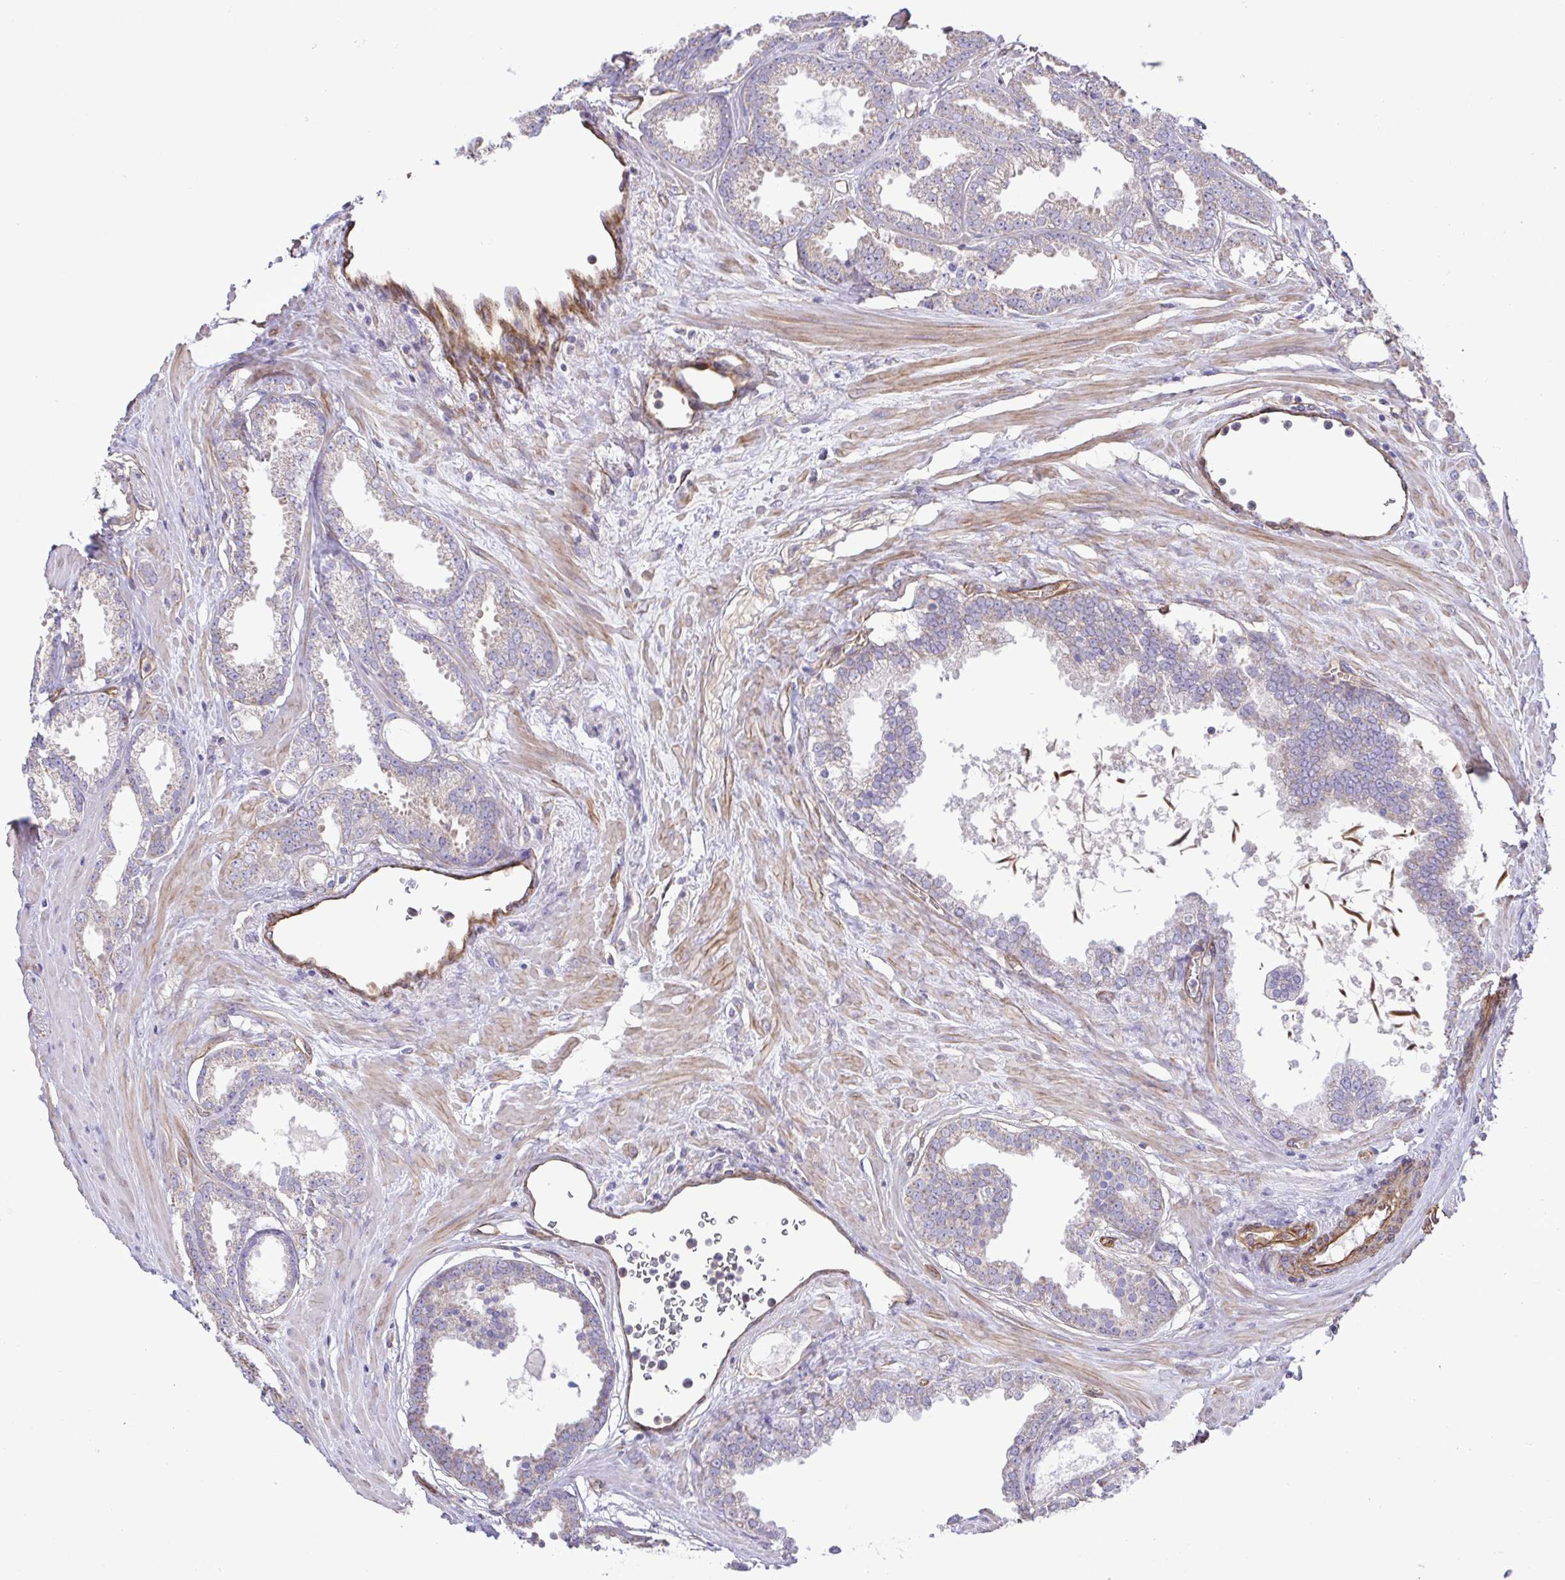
{"staining": {"intensity": "negative", "quantity": "none", "location": "none"}, "tissue": "prostate cancer", "cell_type": "Tumor cells", "image_type": "cancer", "snomed": [{"axis": "morphology", "description": "Adenocarcinoma, Low grade"}, {"axis": "topography", "description": "Prostate"}], "caption": "This is an immunohistochemistry photomicrograph of prostate cancer (low-grade adenocarcinoma). There is no expression in tumor cells.", "gene": "FLT1", "patient": {"sex": "male", "age": 65}}